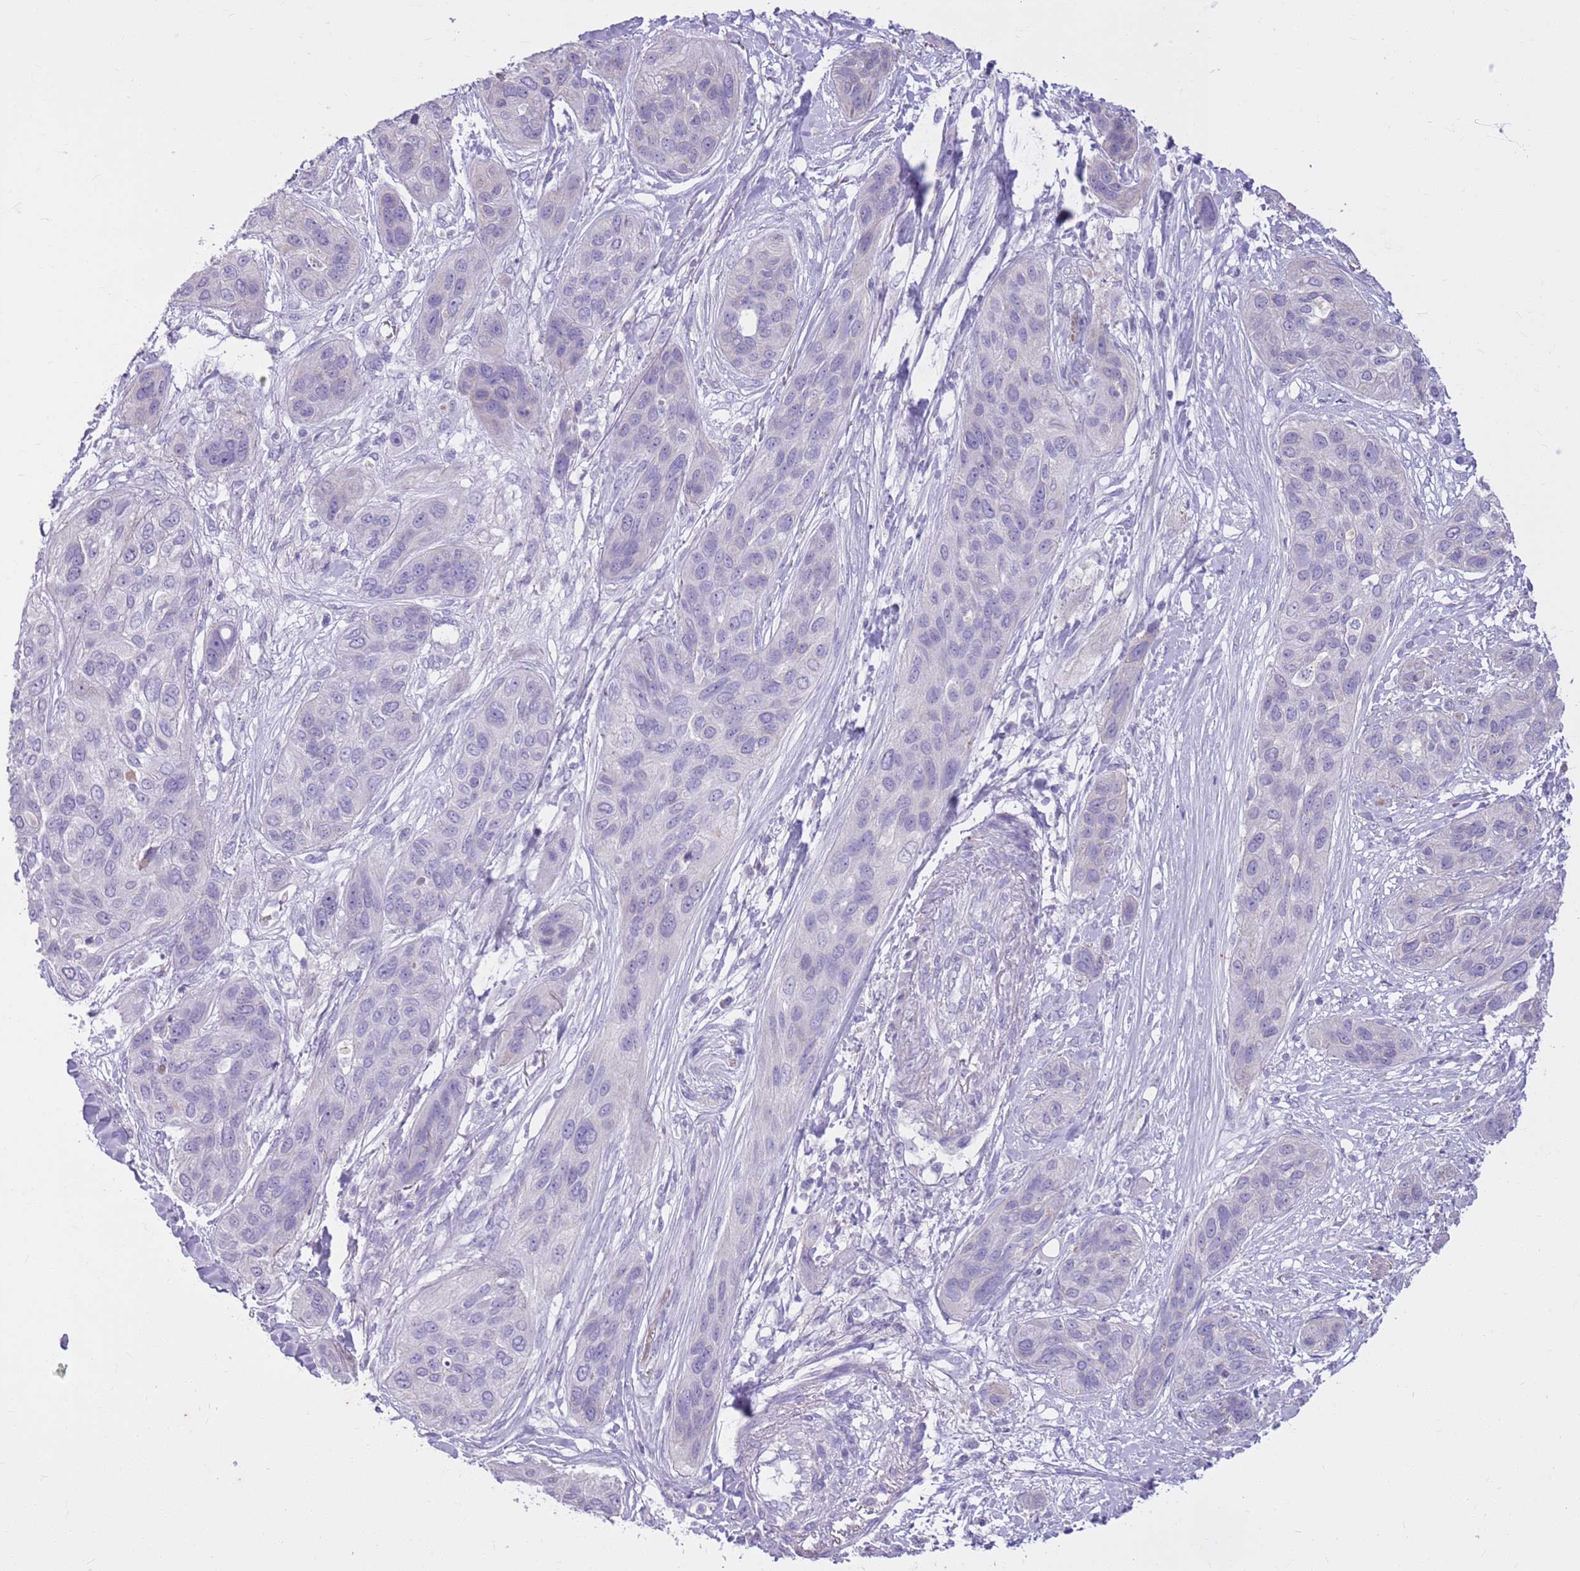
{"staining": {"intensity": "negative", "quantity": "none", "location": "none"}, "tissue": "lung cancer", "cell_type": "Tumor cells", "image_type": "cancer", "snomed": [{"axis": "morphology", "description": "Squamous cell carcinoma, NOS"}, {"axis": "topography", "description": "Lung"}], "caption": "Tumor cells are negative for protein expression in human lung squamous cell carcinoma.", "gene": "CNPPD1", "patient": {"sex": "female", "age": 70}}